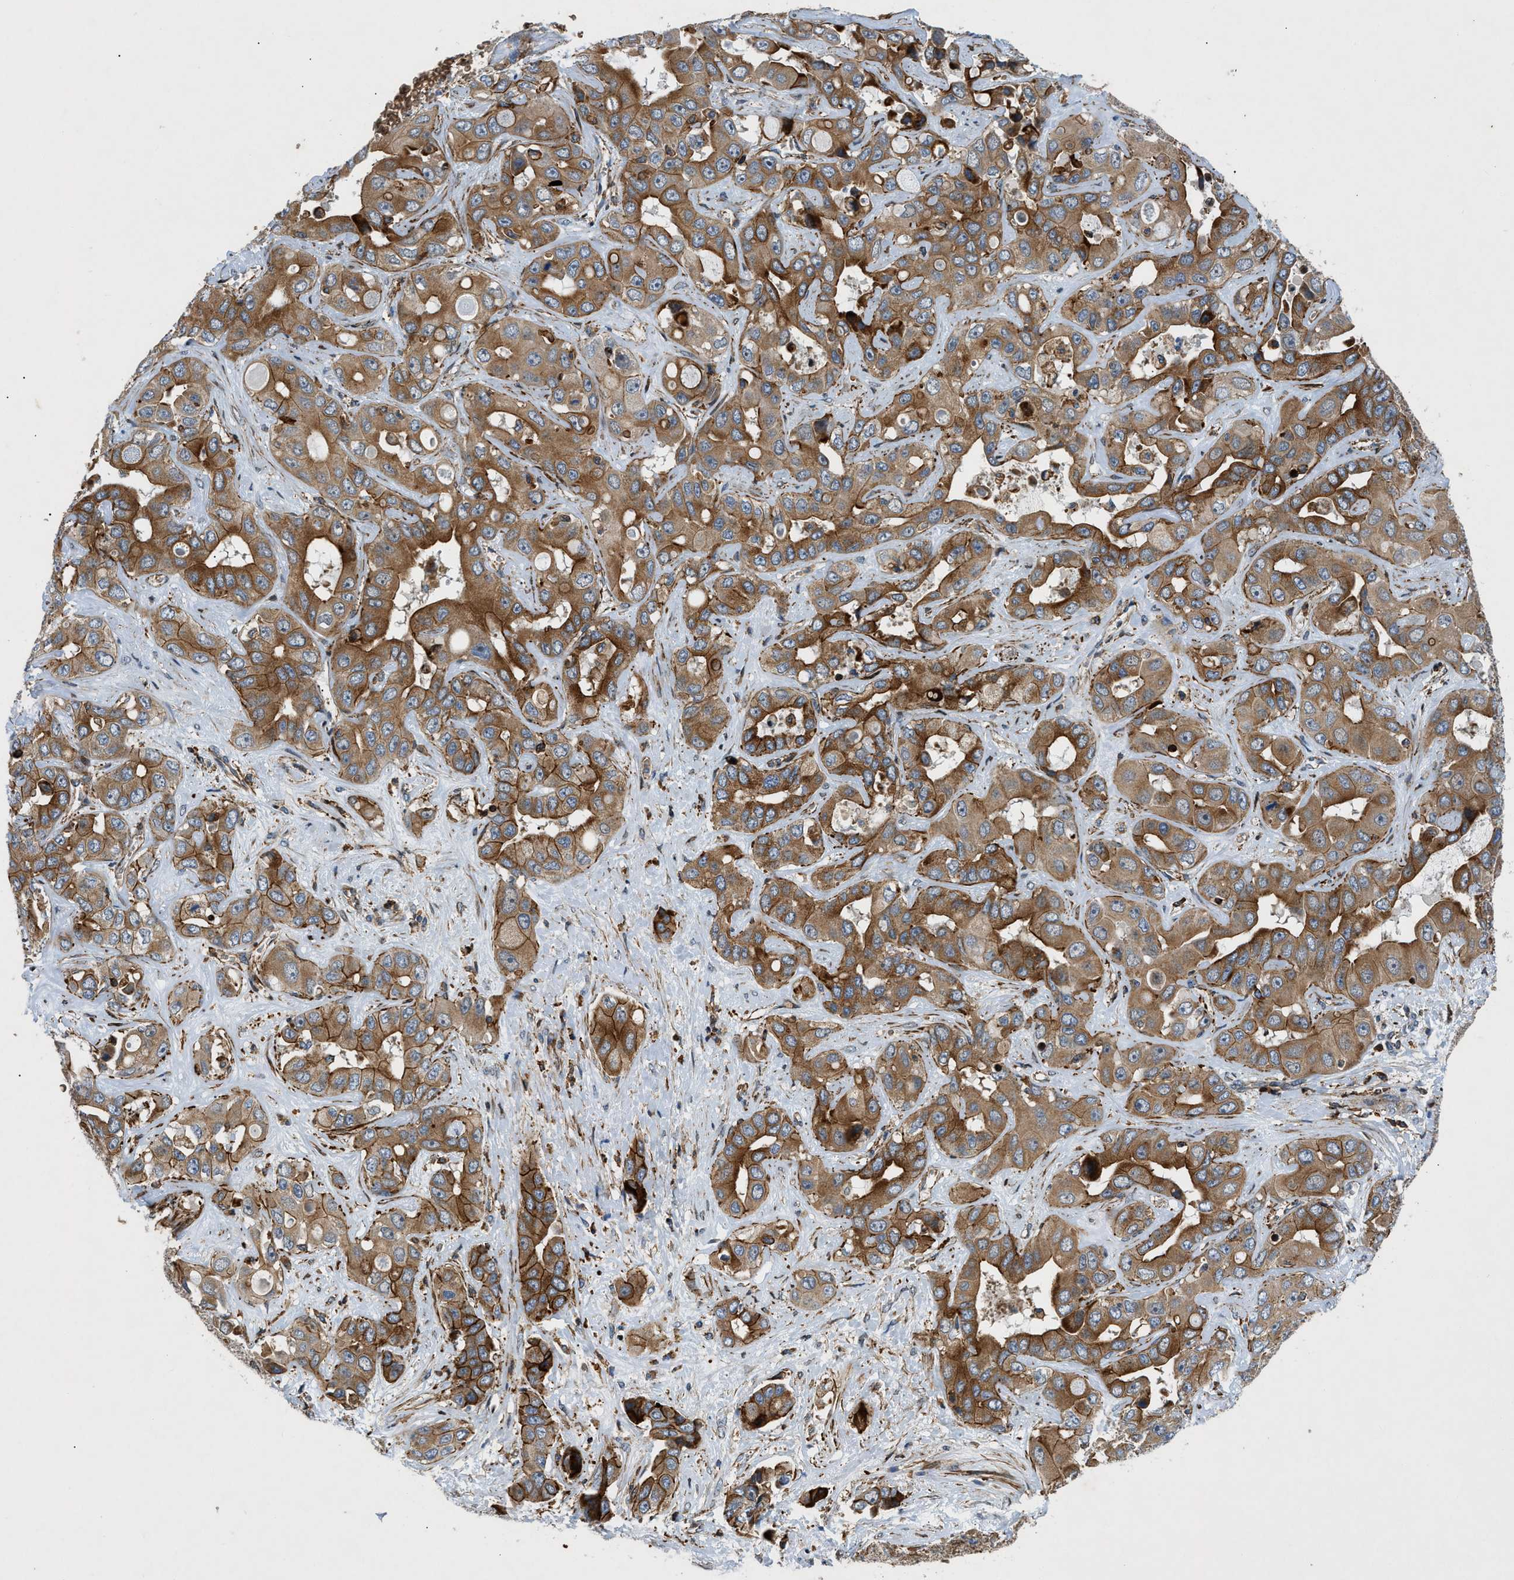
{"staining": {"intensity": "moderate", "quantity": ">75%", "location": "cytoplasmic/membranous"}, "tissue": "liver cancer", "cell_type": "Tumor cells", "image_type": "cancer", "snomed": [{"axis": "morphology", "description": "Cholangiocarcinoma"}, {"axis": "topography", "description": "Liver"}], "caption": "IHC image of neoplastic tissue: liver cancer (cholangiocarcinoma) stained using immunohistochemistry exhibits medium levels of moderate protein expression localized specifically in the cytoplasmic/membranous of tumor cells, appearing as a cytoplasmic/membranous brown color.", "gene": "DHODH", "patient": {"sex": "female", "age": 52}}